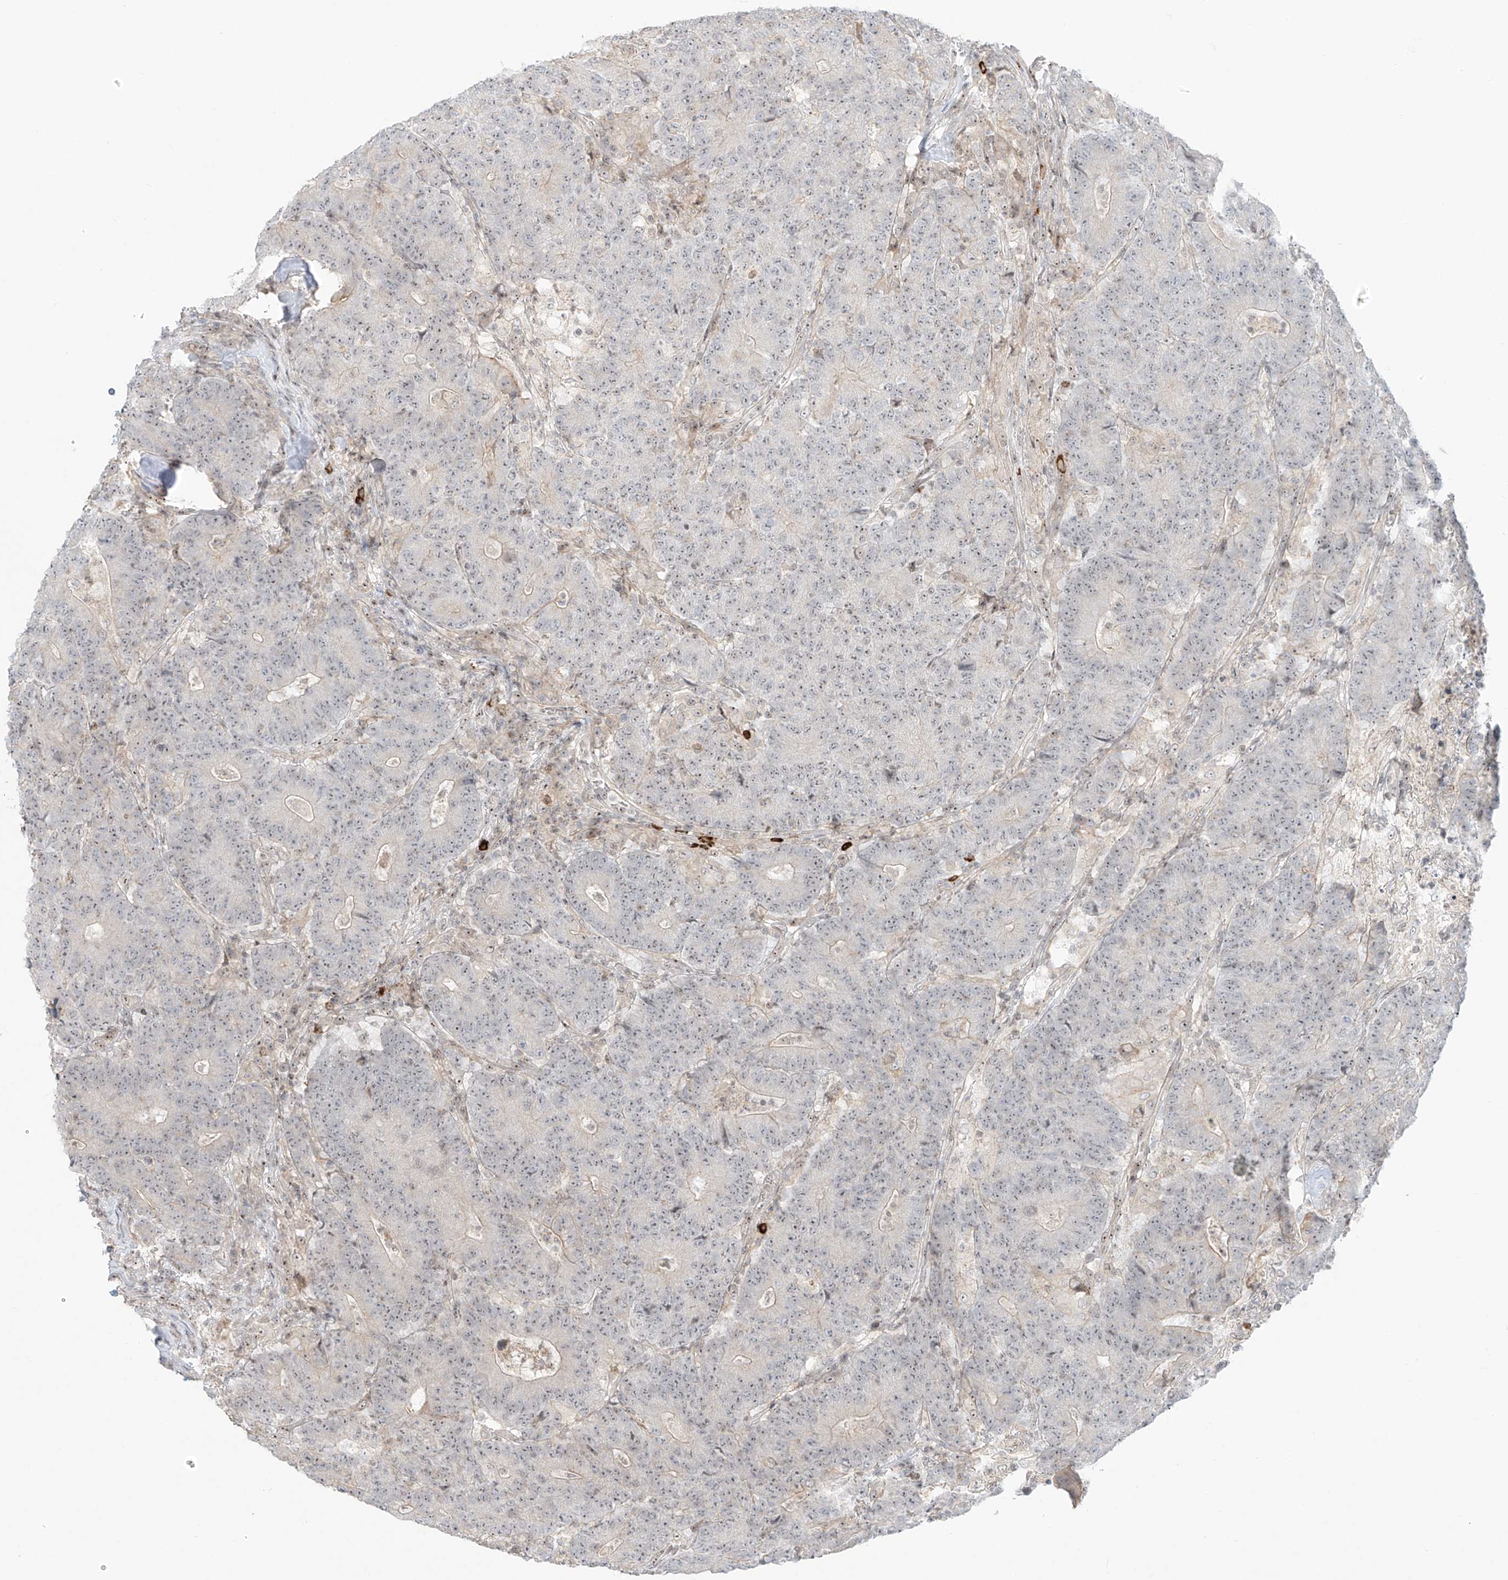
{"staining": {"intensity": "negative", "quantity": "none", "location": "none"}, "tissue": "colorectal cancer", "cell_type": "Tumor cells", "image_type": "cancer", "snomed": [{"axis": "morphology", "description": "Normal tissue, NOS"}, {"axis": "morphology", "description": "Adenocarcinoma, NOS"}, {"axis": "topography", "description": "Colon"}], "caption": "This is a histopathology image of immunohistochemistry (IHC) staining of colorectal cancer (adenocarcinoma), which shows no expression in tumor cells.", "gene": "ZNF512", "patient": {"sex": "female", "age": 75}}